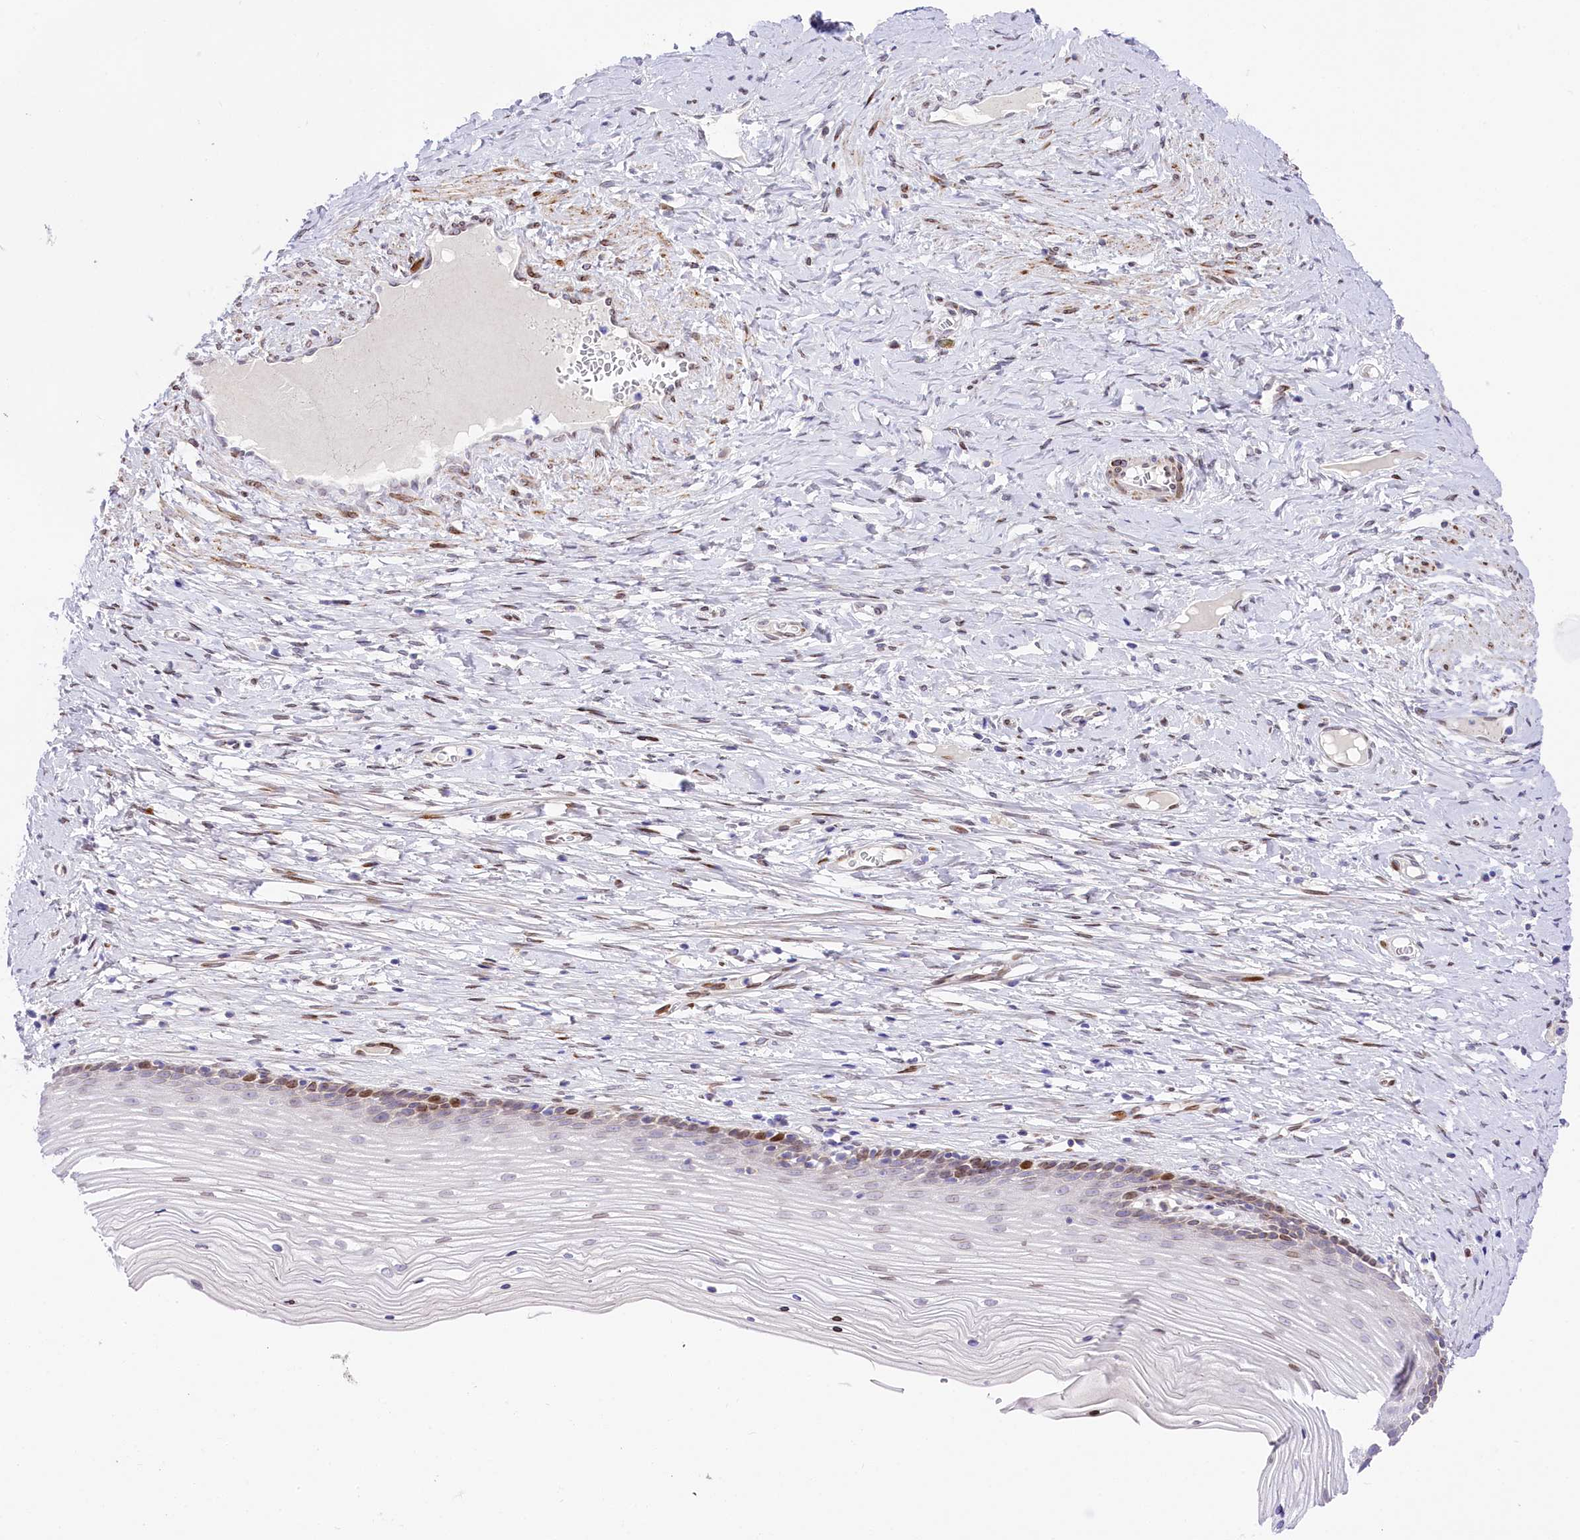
{"staining": {"intensity": "weak", "quantity": "<25%", "location": "cytoplasmic/membranous"}, "tissue": "cervix", "cell_type": "Glandular cells", "image_type": "normal", "snomed": [{"axis": "morphology", "description": "Normal tissue, NOS"}, {"axis": "topography", "description": "Cervix"}], "caption": "Protein analysis of unremarkable cervix exhibits no significant expression in glandular cells.", "gene": "PPIP5K2", "patient": {"sex": "female", "age": 42}}